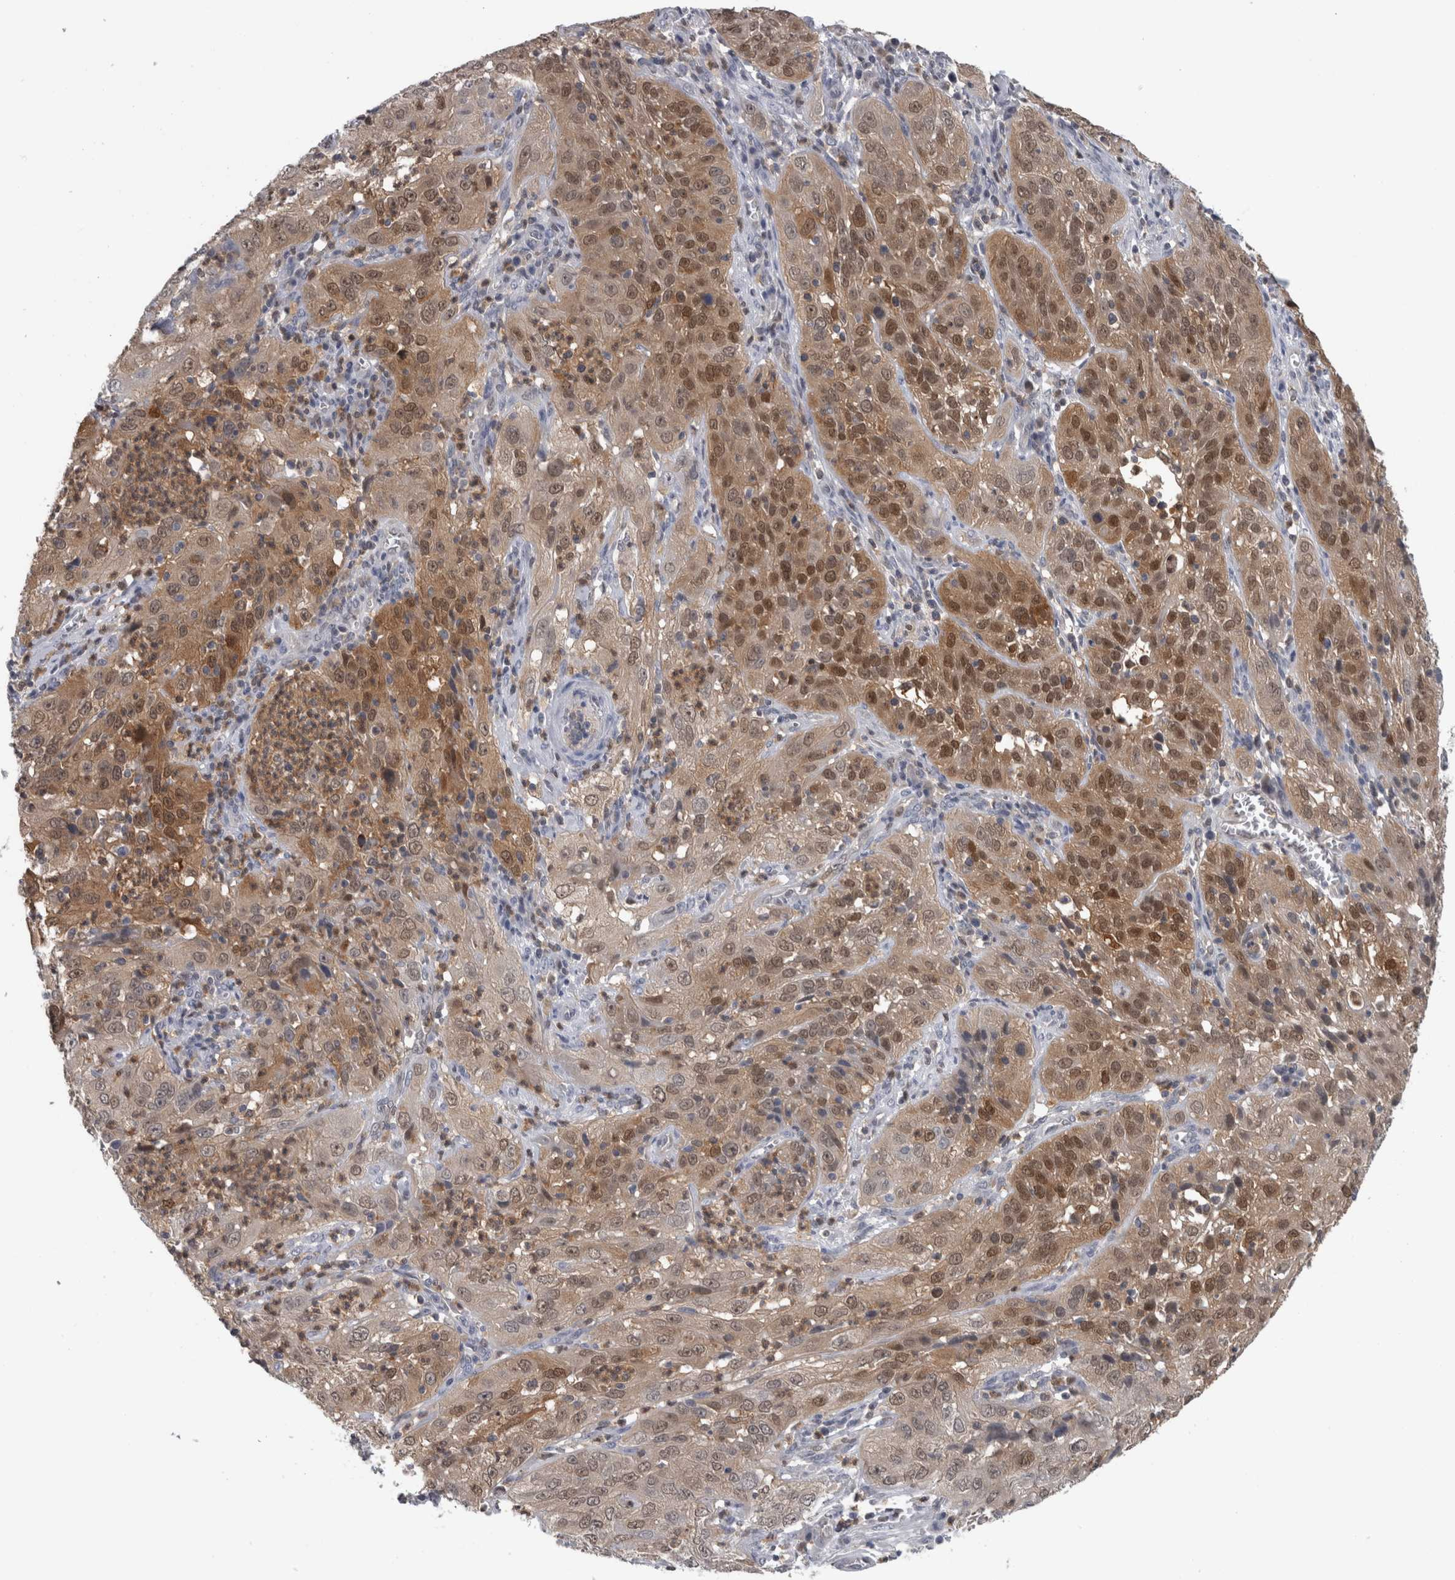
{"staining": {"intensity": "moderate", "quantity": ">75%", "location": "cytoplasmic/membranous,nuclear"}, "tissue": "cervical cancer", "cell_type": "Tumor cells", "image_type": "cancer", "snomed": [{"axis": "morphology", "description": "Squamous cell carcinoma, NOS"}, {"axis": "topography", "description": "Cervix"}], "caption": "Protein expression analysis of human squamous cell carcinoma (cervical) reveals moderate cytoplasmic/membranous and nuclear staining in approximately >75% of tumor cells. (DAB = brown stain, brightfield microscopy at high magnification).", "gene": "NAPRT", "patient": {"sex": "female", "age": 32}}